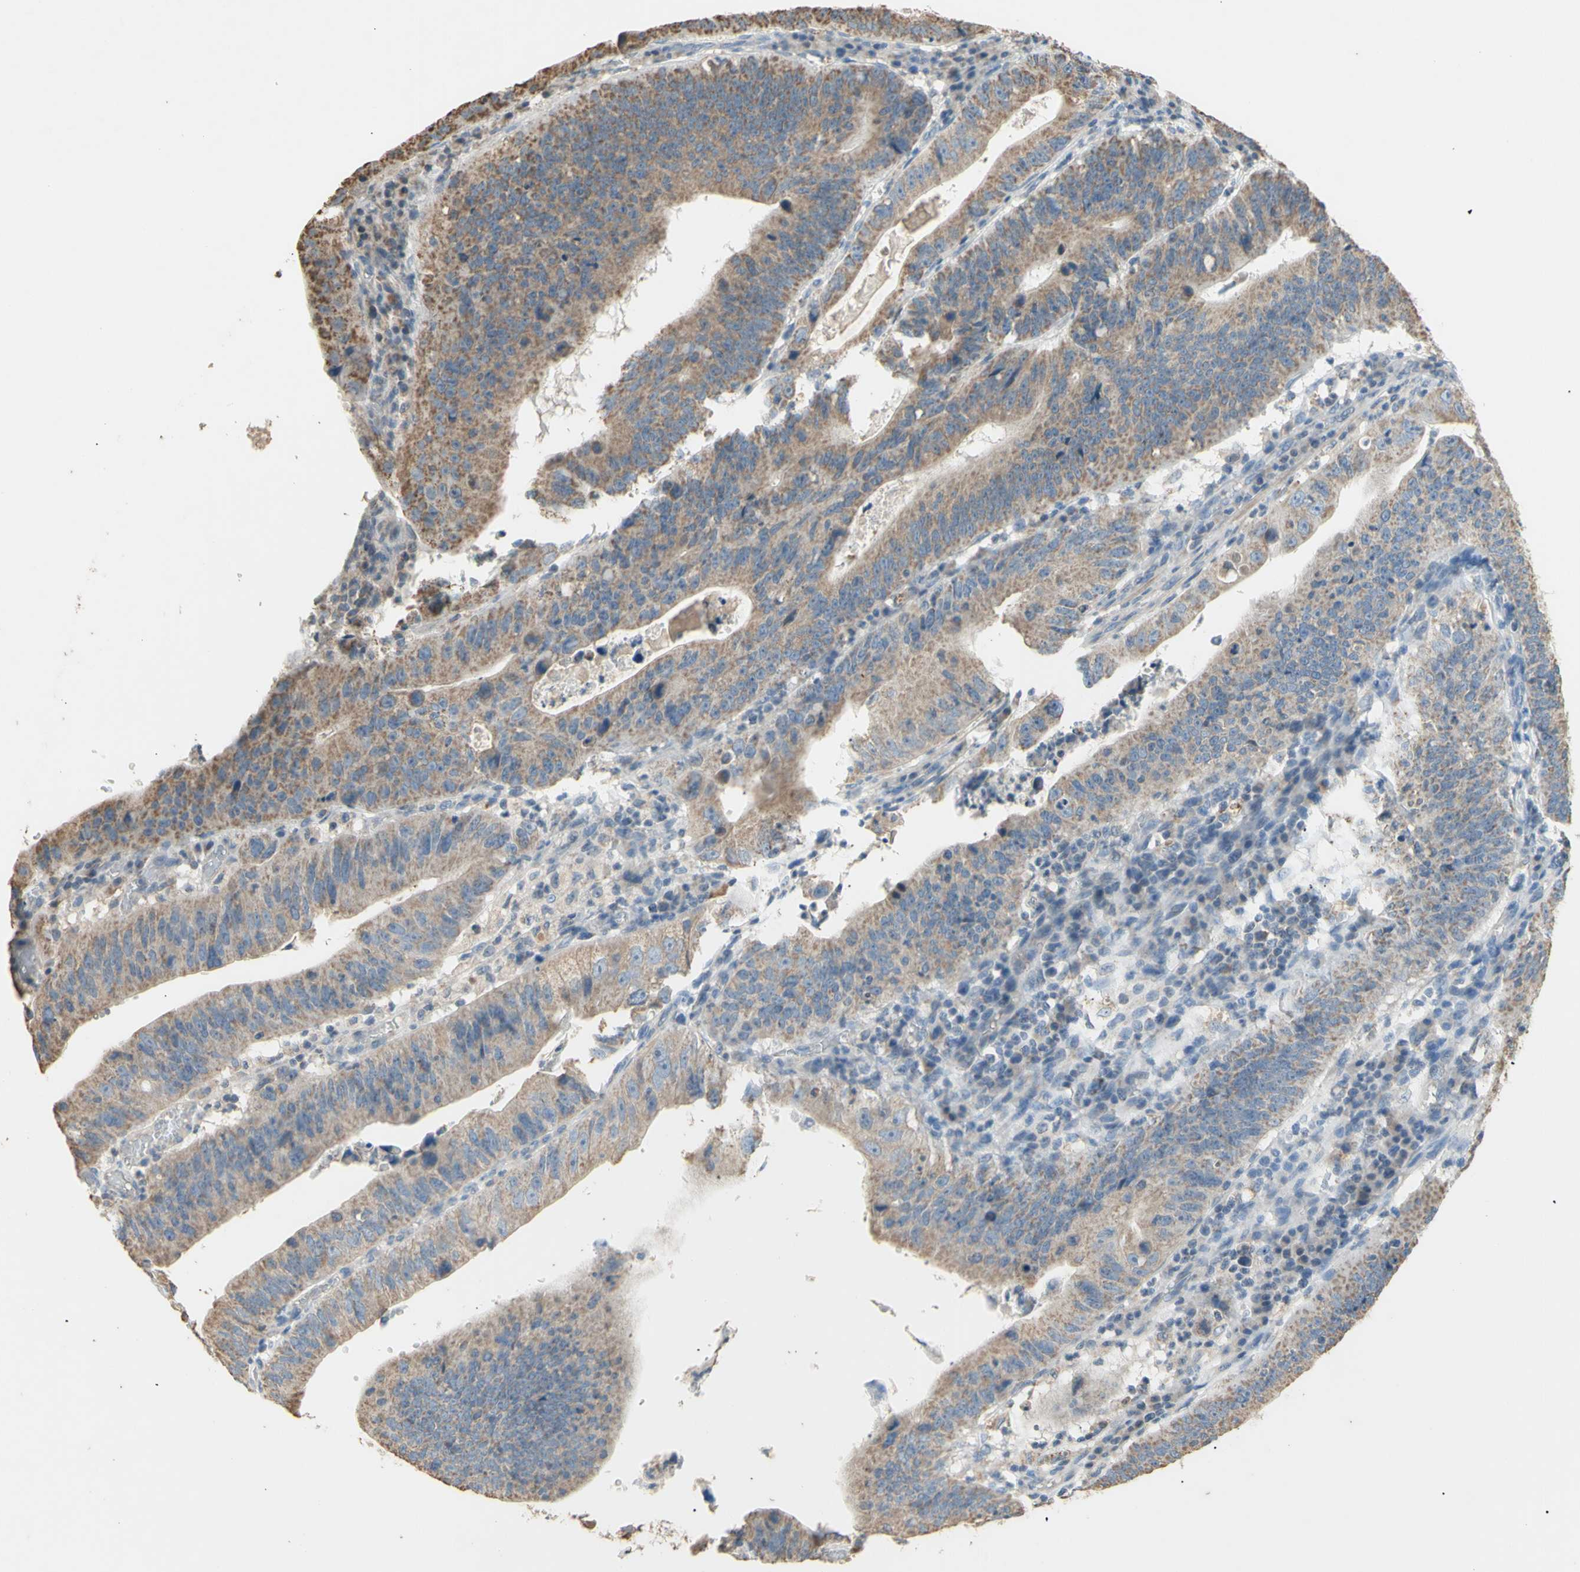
{"staining": {"intensity": "moderate", "quantity": ">75%", "location": "cytoplasmic/membranous"}, "tissue": "stomach cancer", "cell_type": "Tumor cells", "image_type": "cancer", "snomed": [{"axis": "morphology", "description": "Adenocarcinoma, NOS"}, {"axis": "topography", "description": "Stomach"}], "caption": "This photomicrograph reveals immunohistochemistry staining of human stomach adenocarcinoma, with medium moderate cytoplasmic/membranous expression in approximately >75% of tumor cells.", "gene": "PTGIS", "patient": {"sex": "male", "age": 59}}